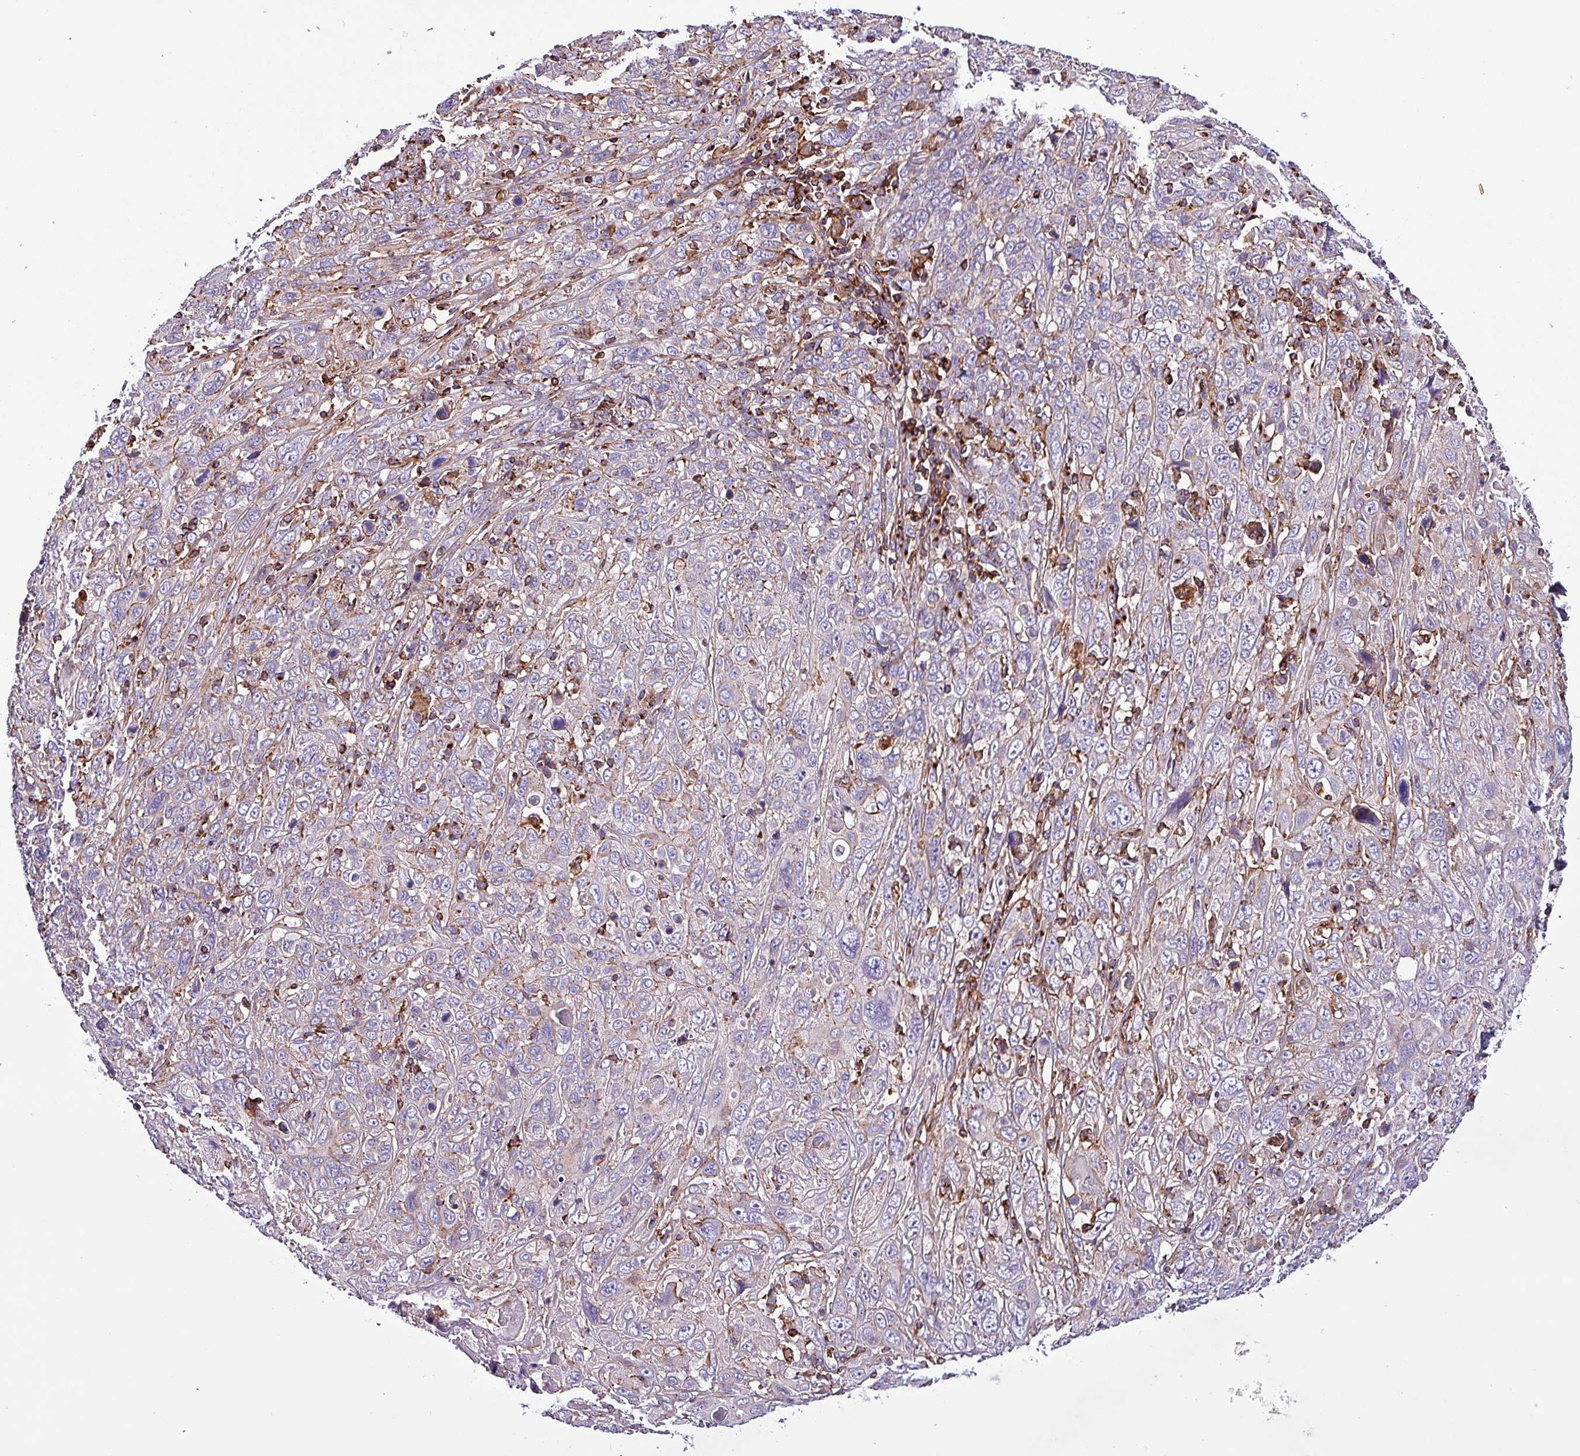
{"staining": {"intensity": "negative", "quantity": "none", "location": "none"}, "tissue": "cervical cancer", "cell_type": "Tumor cells", "image_type": "cancer", "snomed": [{"axis": "morphology", "description": "Squamous cell carcinoma, NOS"}, {"axis": "topography", "description": "Cervix"}], "caption": "High magnification brightfield microscopy of squamous cell carcinoma (cervical) stained with DAB (brown) and counterstained with hematoxylin (blue): tumor cells show no significant staining.", "gene": "VAMP4", "patient": {"sex": "female", "age": 46}}